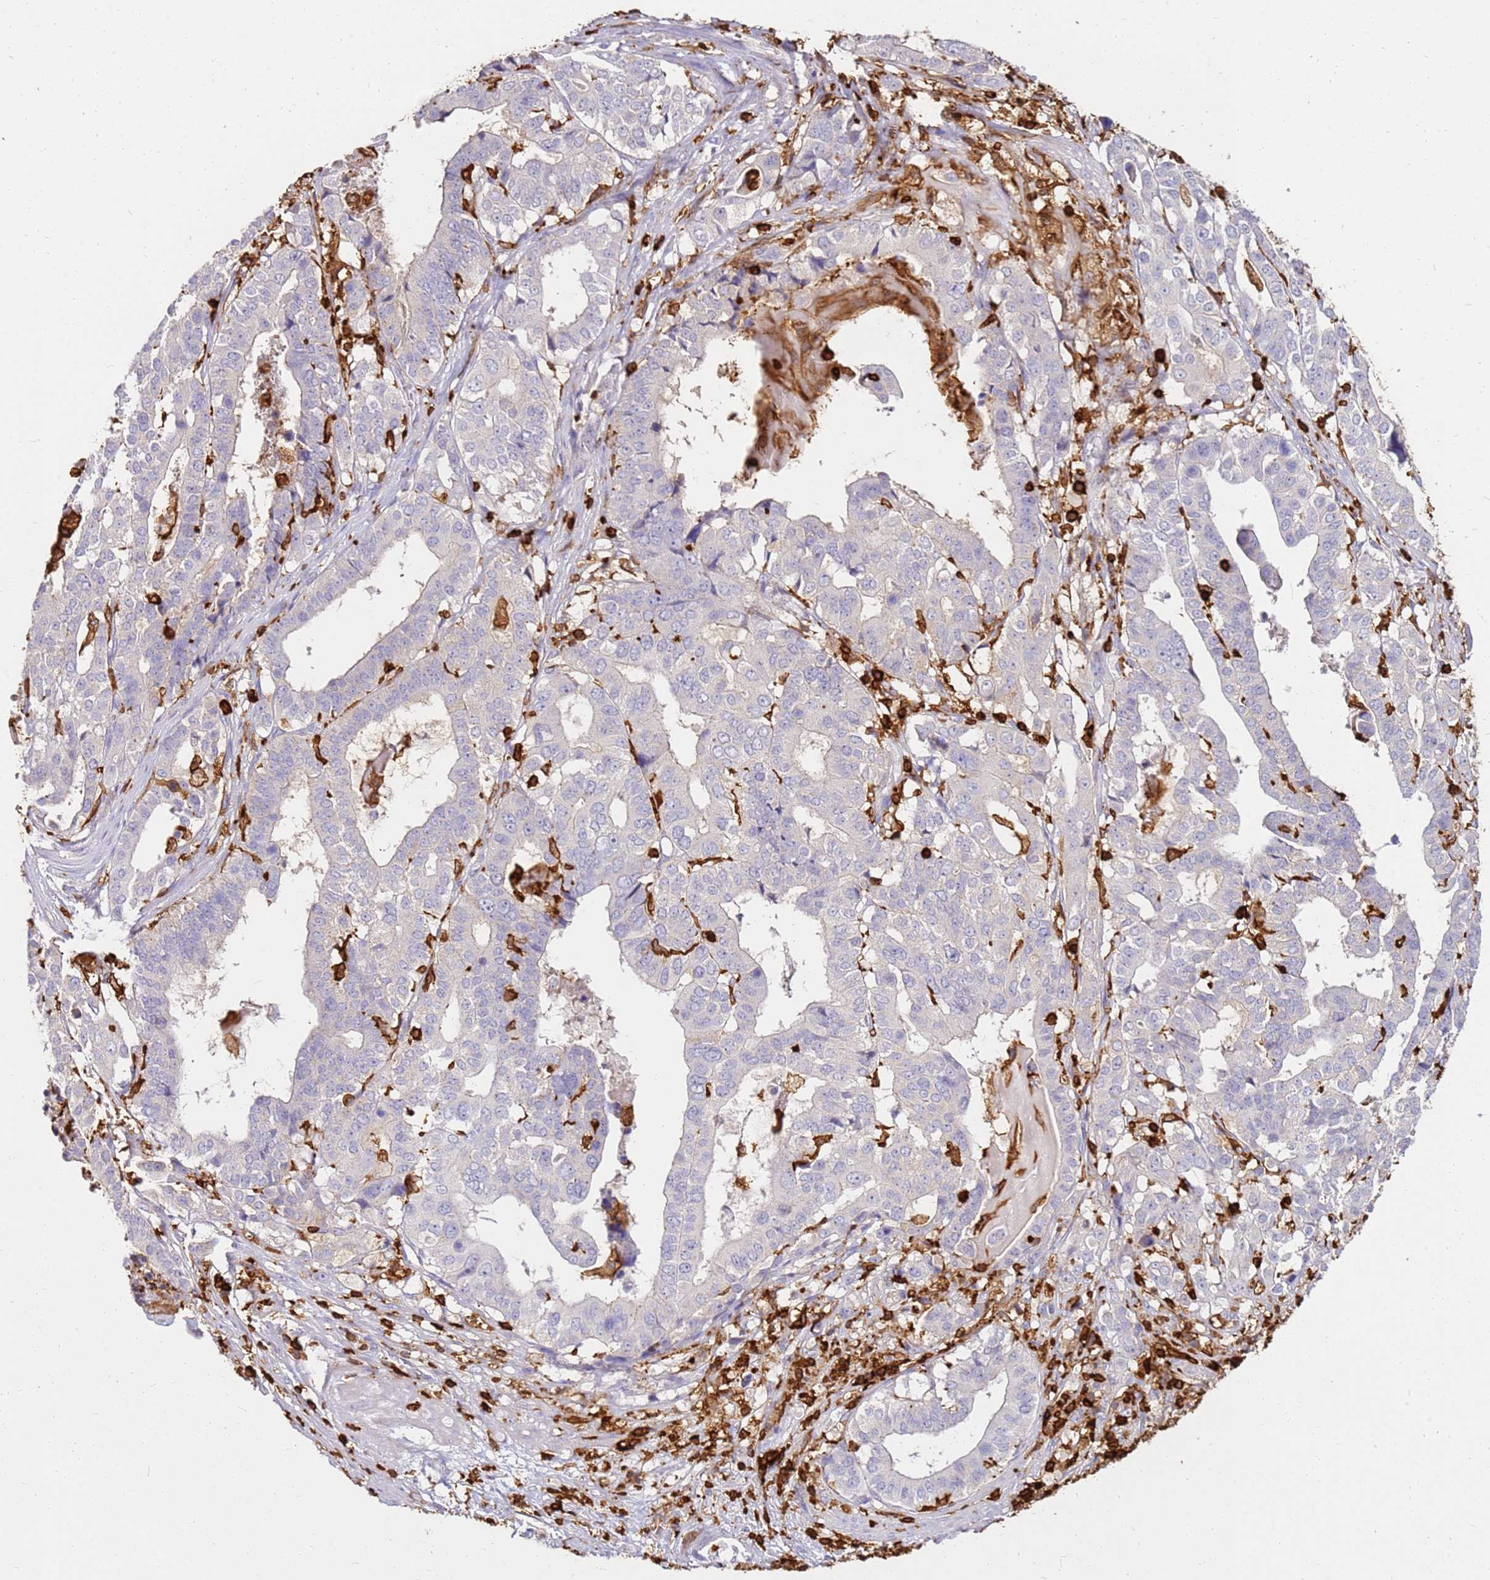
{"staining": {"intensity": "negative", "quantity": "none", "location": "none"}, "tissue": "stomach cancer", "cell_type": "Tumor cells", "image_type": "cancer", "snomed": [{"axis": "morphology", "description": "Adenocarcinoma, NOS"}, {"axis": "topography", "description": "Stomach"}], "caption": "Tumor cells show no significant protein staining in adenocarcinoma (stomach).", "gene": "CORO1A", "patient": {"sex": "male", "age": 48}}